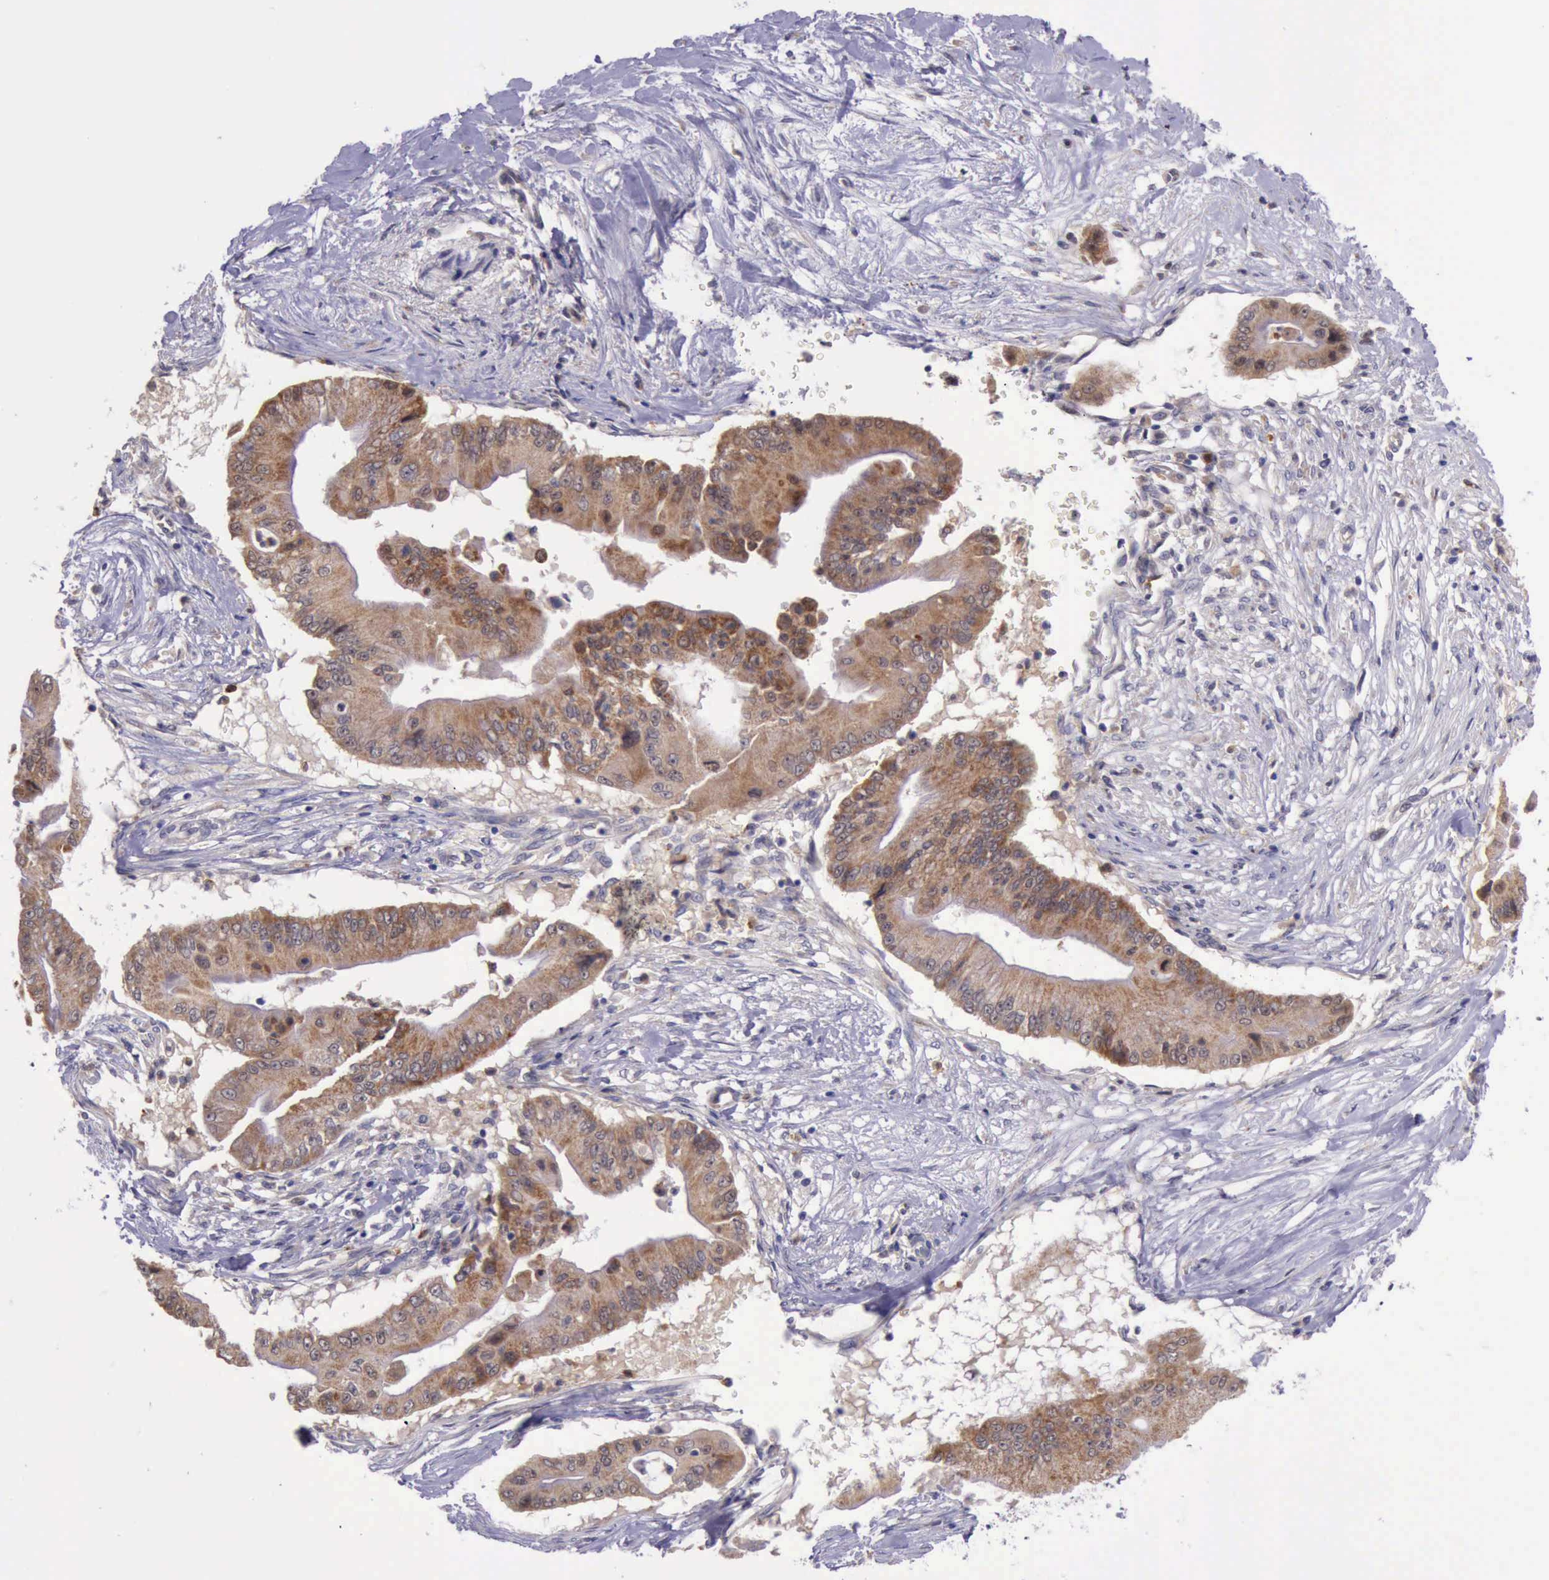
{"staining": {"intensity": "moderate", "quantity": ">75%", "location": "cytoplasmic/membranous"}, "tissue": "pancreatic cancer", "cell_type": "Tumor cells", "image_type": "cancer", "snomed": [{"axis": "morphology", "description": "Adenocarcinoma, NOS"}, {"axis": "topography", "description": "Pancreas"}], "caption": "Adenocarcinoma (pancreatic) stained with IHC shows moderate cytoplasmic/membranous positivity in about >75% of tumor cells.", "gene": "PLEK2", "patient": {"sex": "male", "age": 62}}